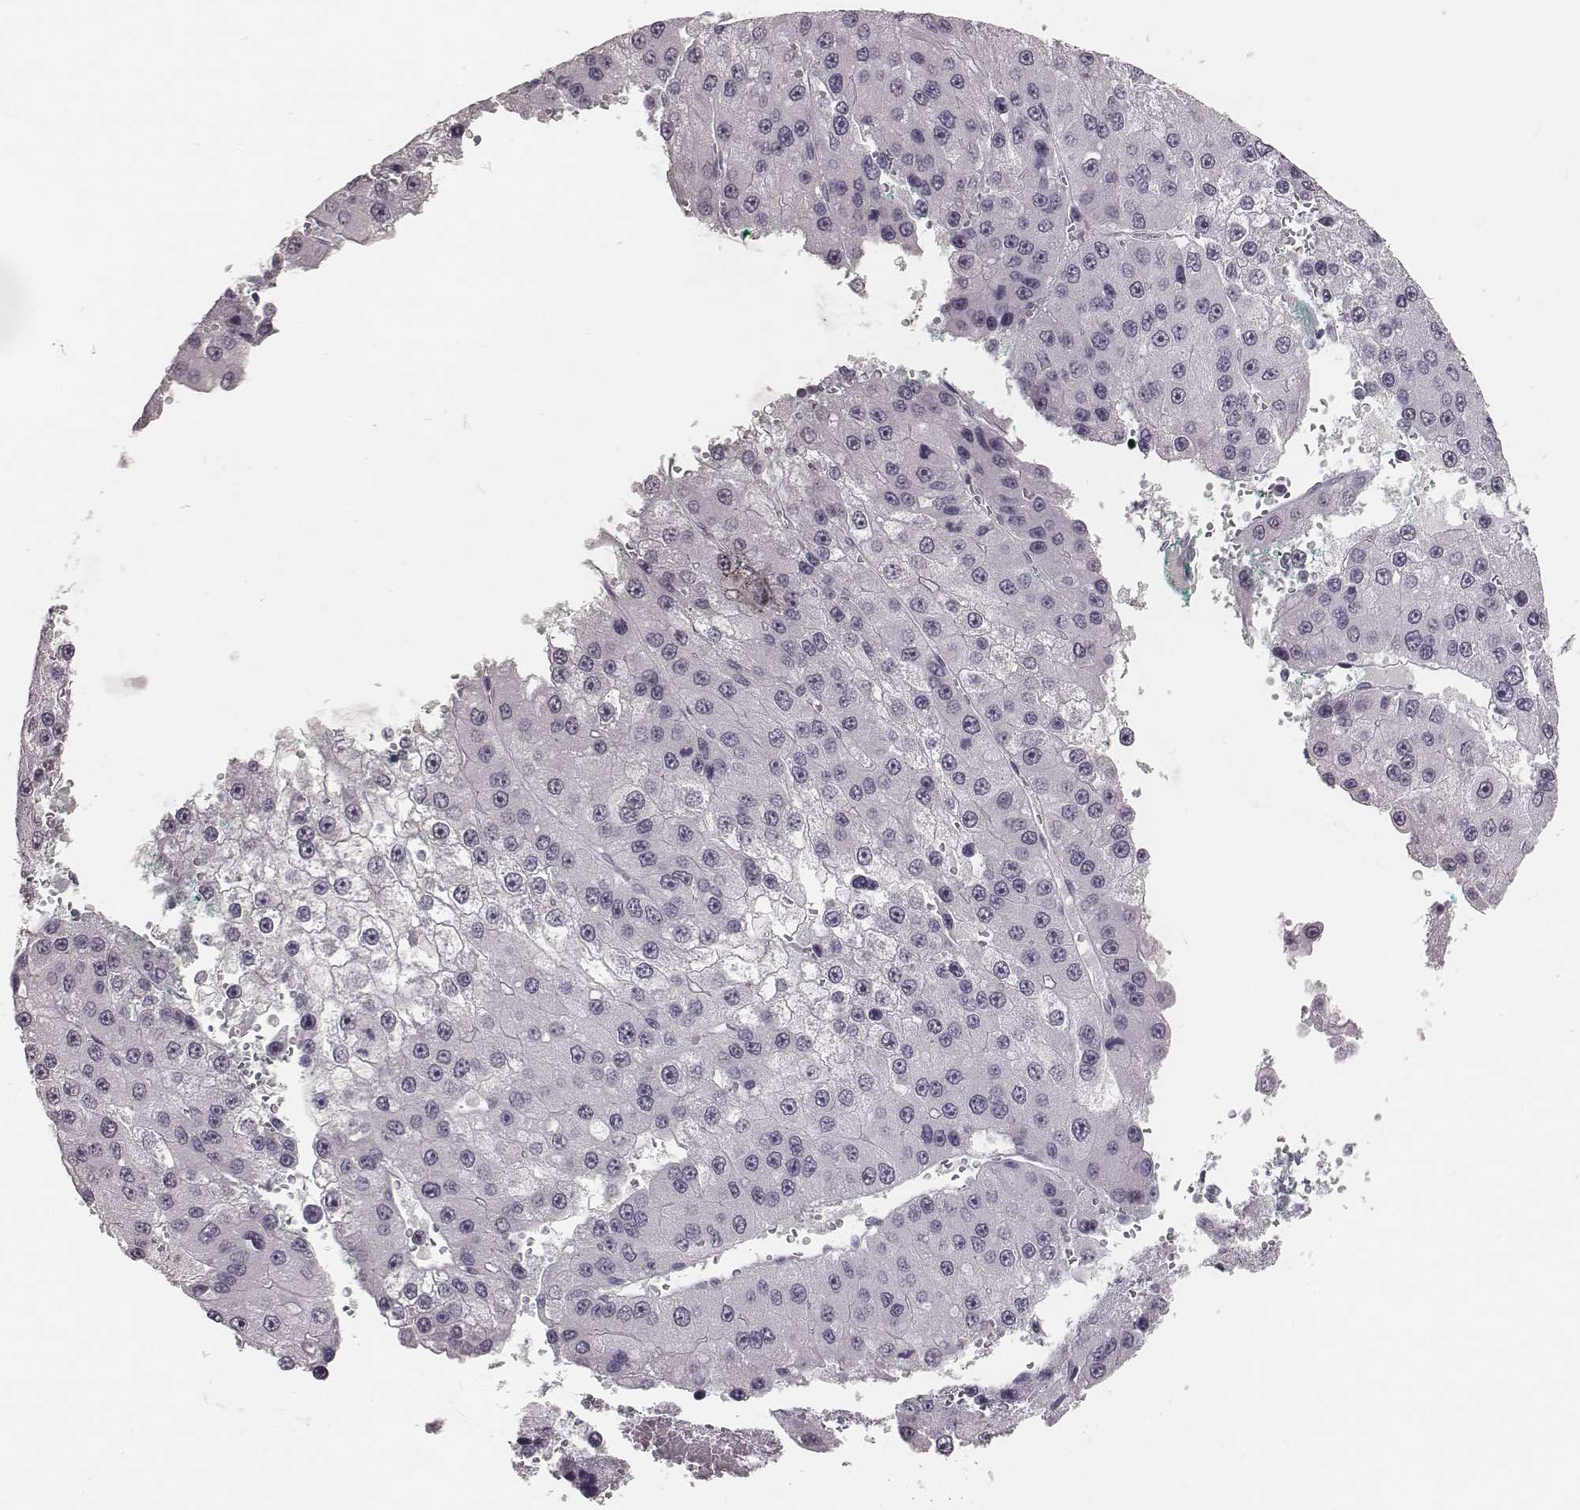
{"staining": {"intensity": "negative", "quantity": "none", "location": "none"}, "tissue": "liver cancer", "cell_type": "Tumor cells", "image_type": "cancer", "snomed": [{"axis": "morphology", "description": "Carcinoma, Hepatocellular, NOS"}, {"axis": "topography", "description": "Liver"}], "caption": "High magnification brightfield microscopy of liver hepatocellular carcinoma stained with DAB (3,3'-diaminobenzidine) (brown) and counterstained with hematoxylin (blue): tumor cells show no significant expression.", "gene": "CSHL1", "patient": {"sex": "female", "age": 73}}